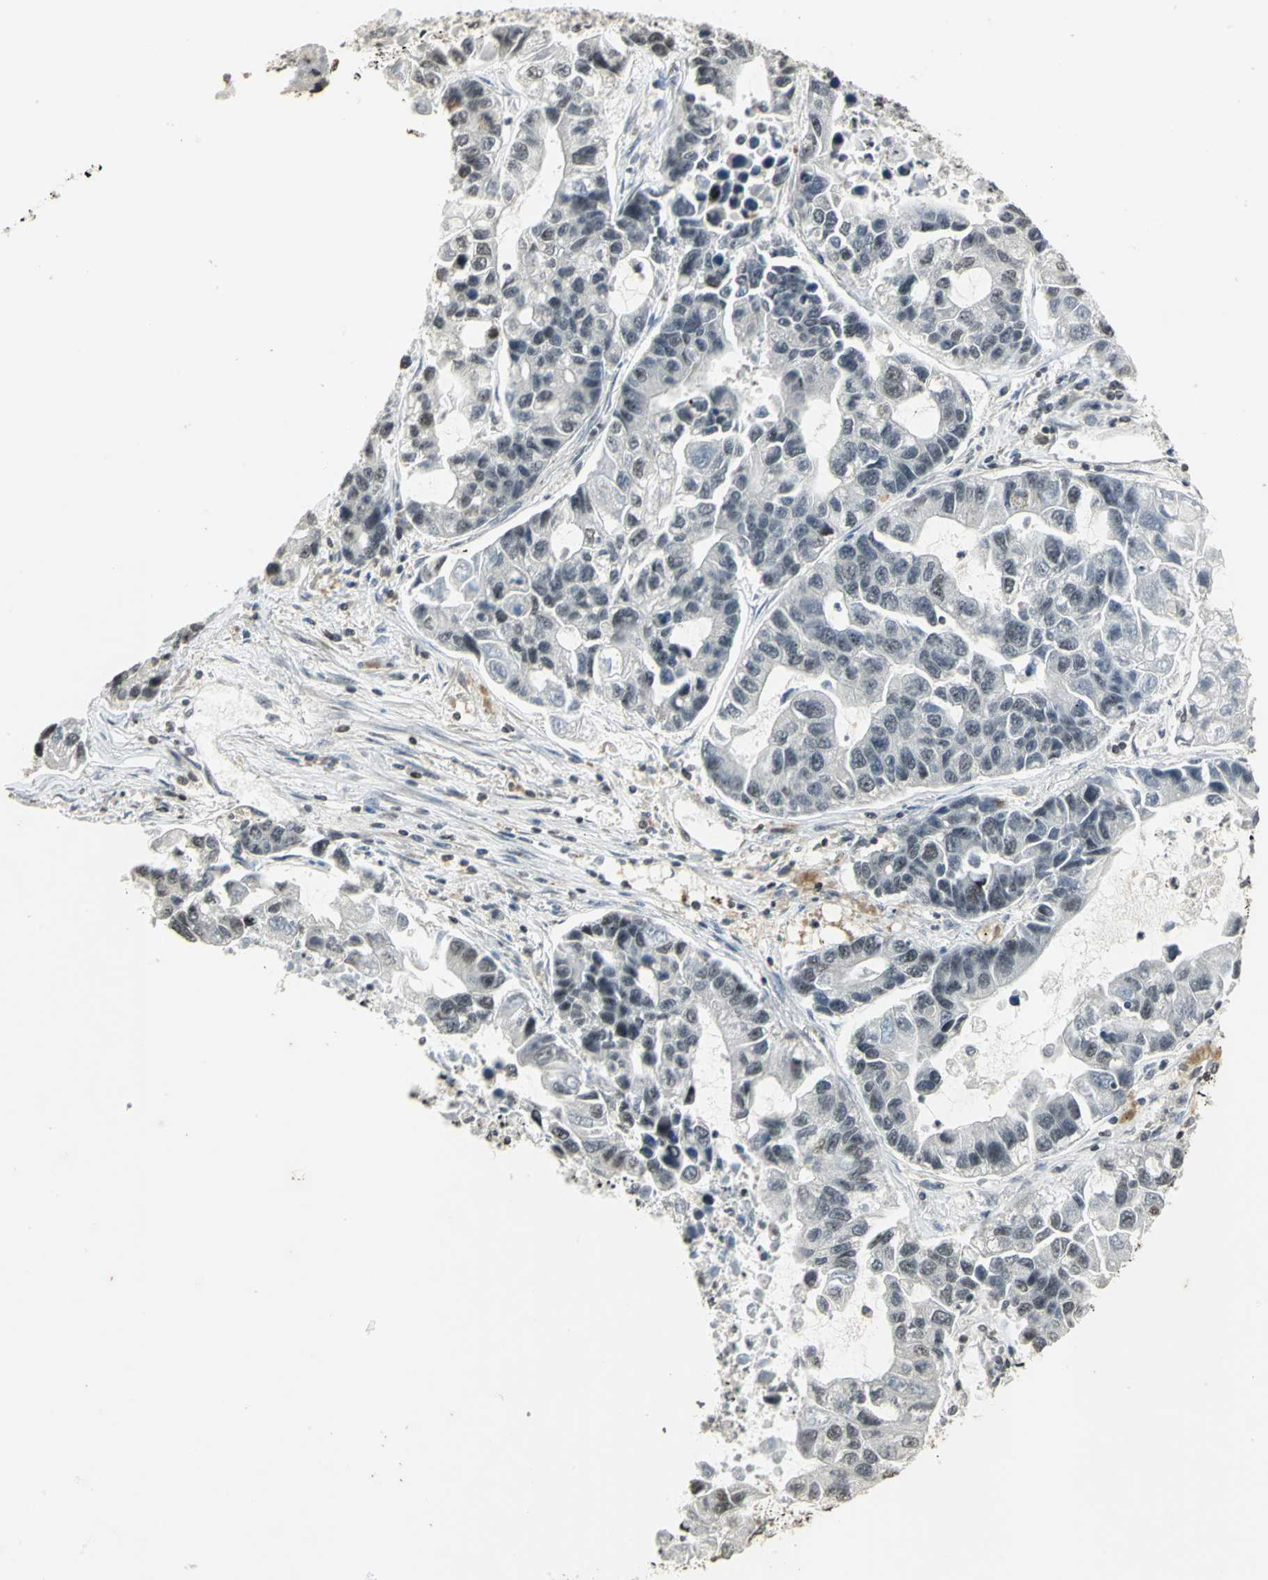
{"staining": {"intensity": "negative", "quantity": "none", "location": "none"}, "tissue": "lung cancer", "cell_type": "Tumor cells", "image_type": "cancer", "snomed": [{"axis": "morphology", "description": "Adenocarcinoma, NOS"}, {"axis": "topography", "description": "Lung"}], "caption": "Immunohistochemistry (IHC) photomicrograph of neoplastic tissue: human adenocarcinoma (lung) stained with DAB (3,3'-diaminobenzidine) displays no significant protein positivity in tumor cells.", "gene": "IL16", "patient": {"sex": "female", "age": 51}}